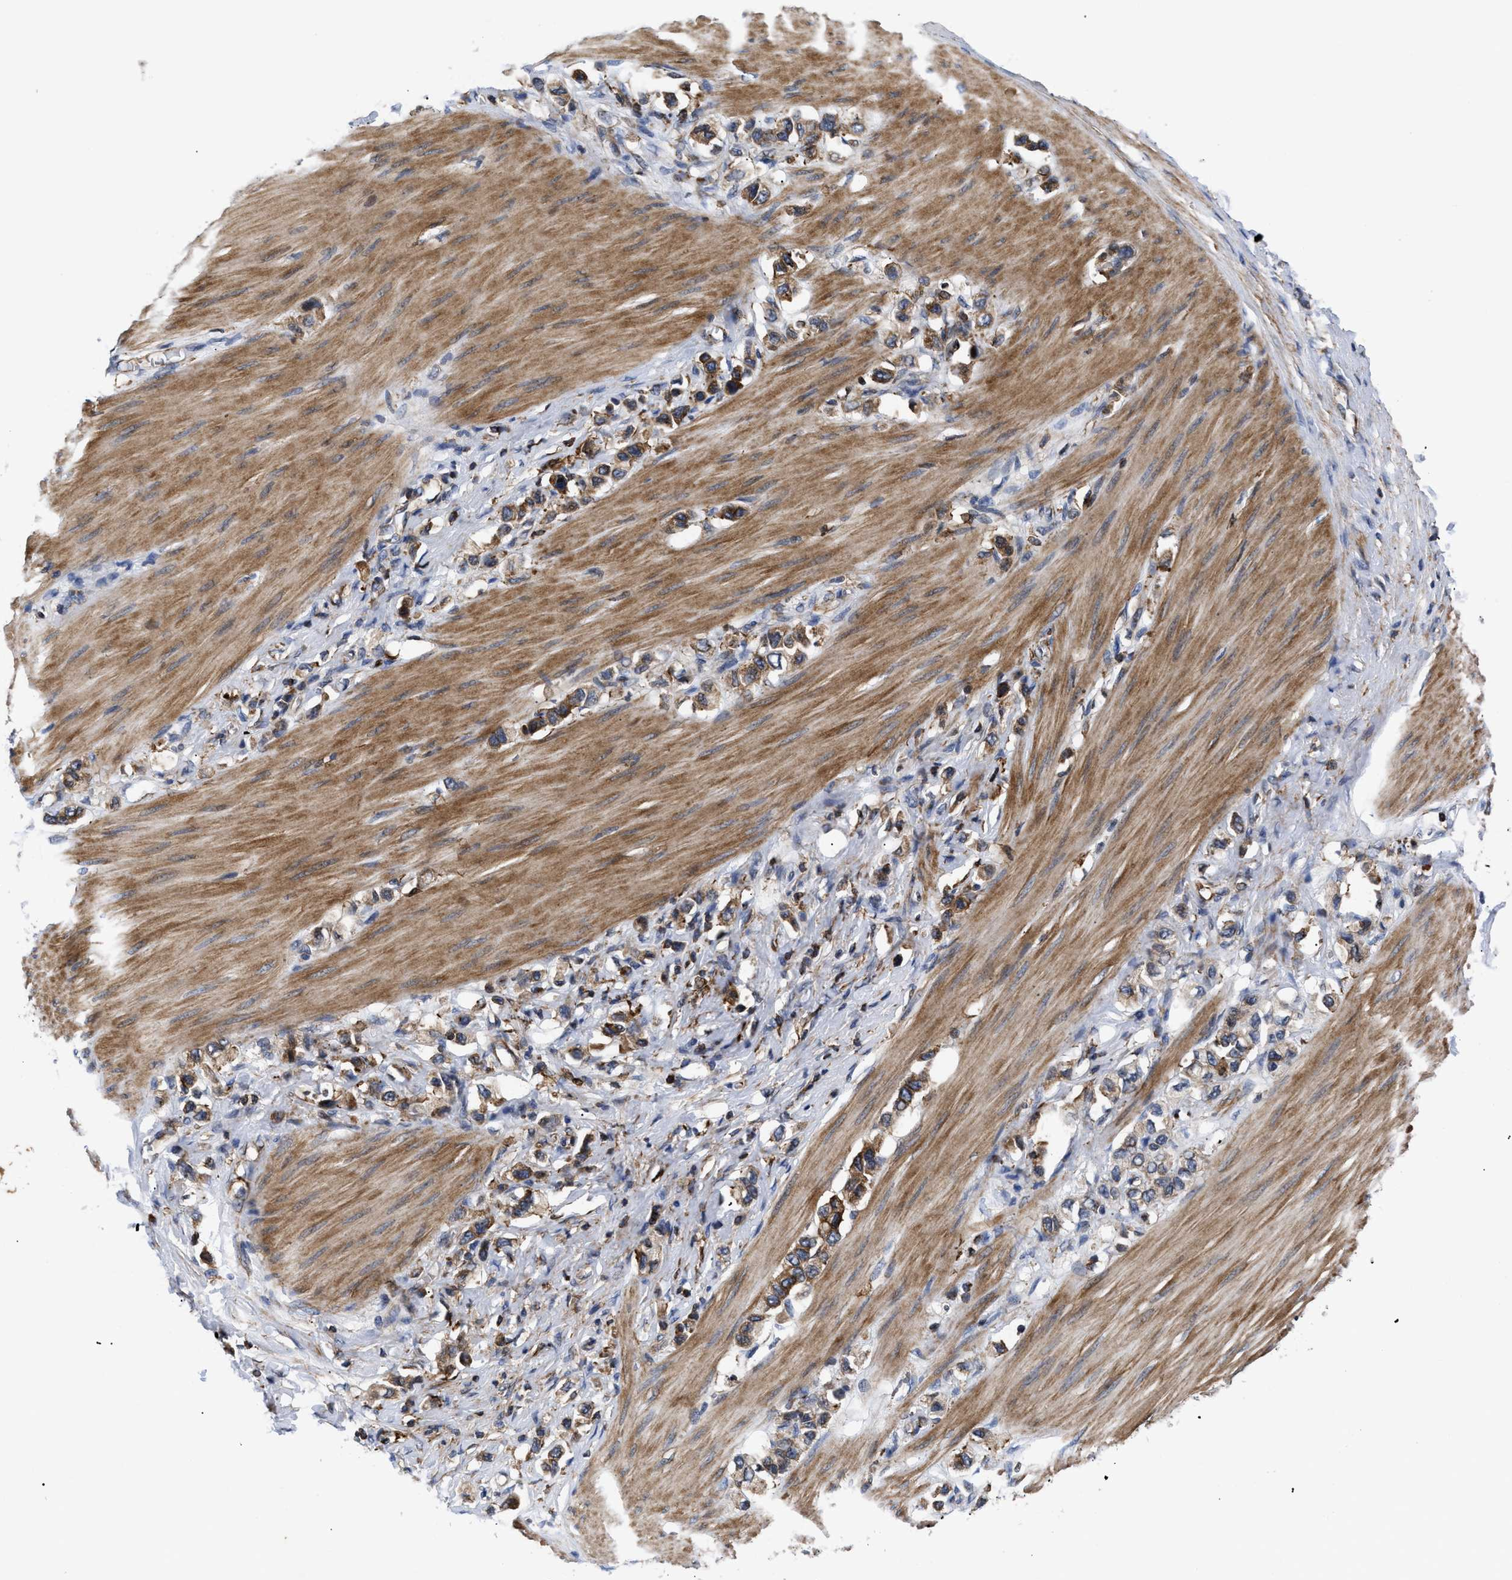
{"staining": {"intensity": "moderate", "quantity": ">75%", "location": "cytoplasmic/membranous"}, "tissue": "stomach cancer", "cell_type": "Tumor cells", "image_type": "cancer", "snomed": [{"axis": "morphology", "description": "Adenocarcinoma, NOS"}, {"axis": "topography", "description": "Stomach"}], "caption": "Adenocarcinoma (stomach) was stained to show a protein in brown. There is medium levels of moderate cytoplasmic/membranous positivity in about >75% of tumor cells. (Stains: DAB (3,3'-diaminobenzidine) in brown, nuclei in blue, Microscopy: brightfield microscopy at high magnification).", "gene": "SPAST", "patient": {"sex": "female", "age": 65}}